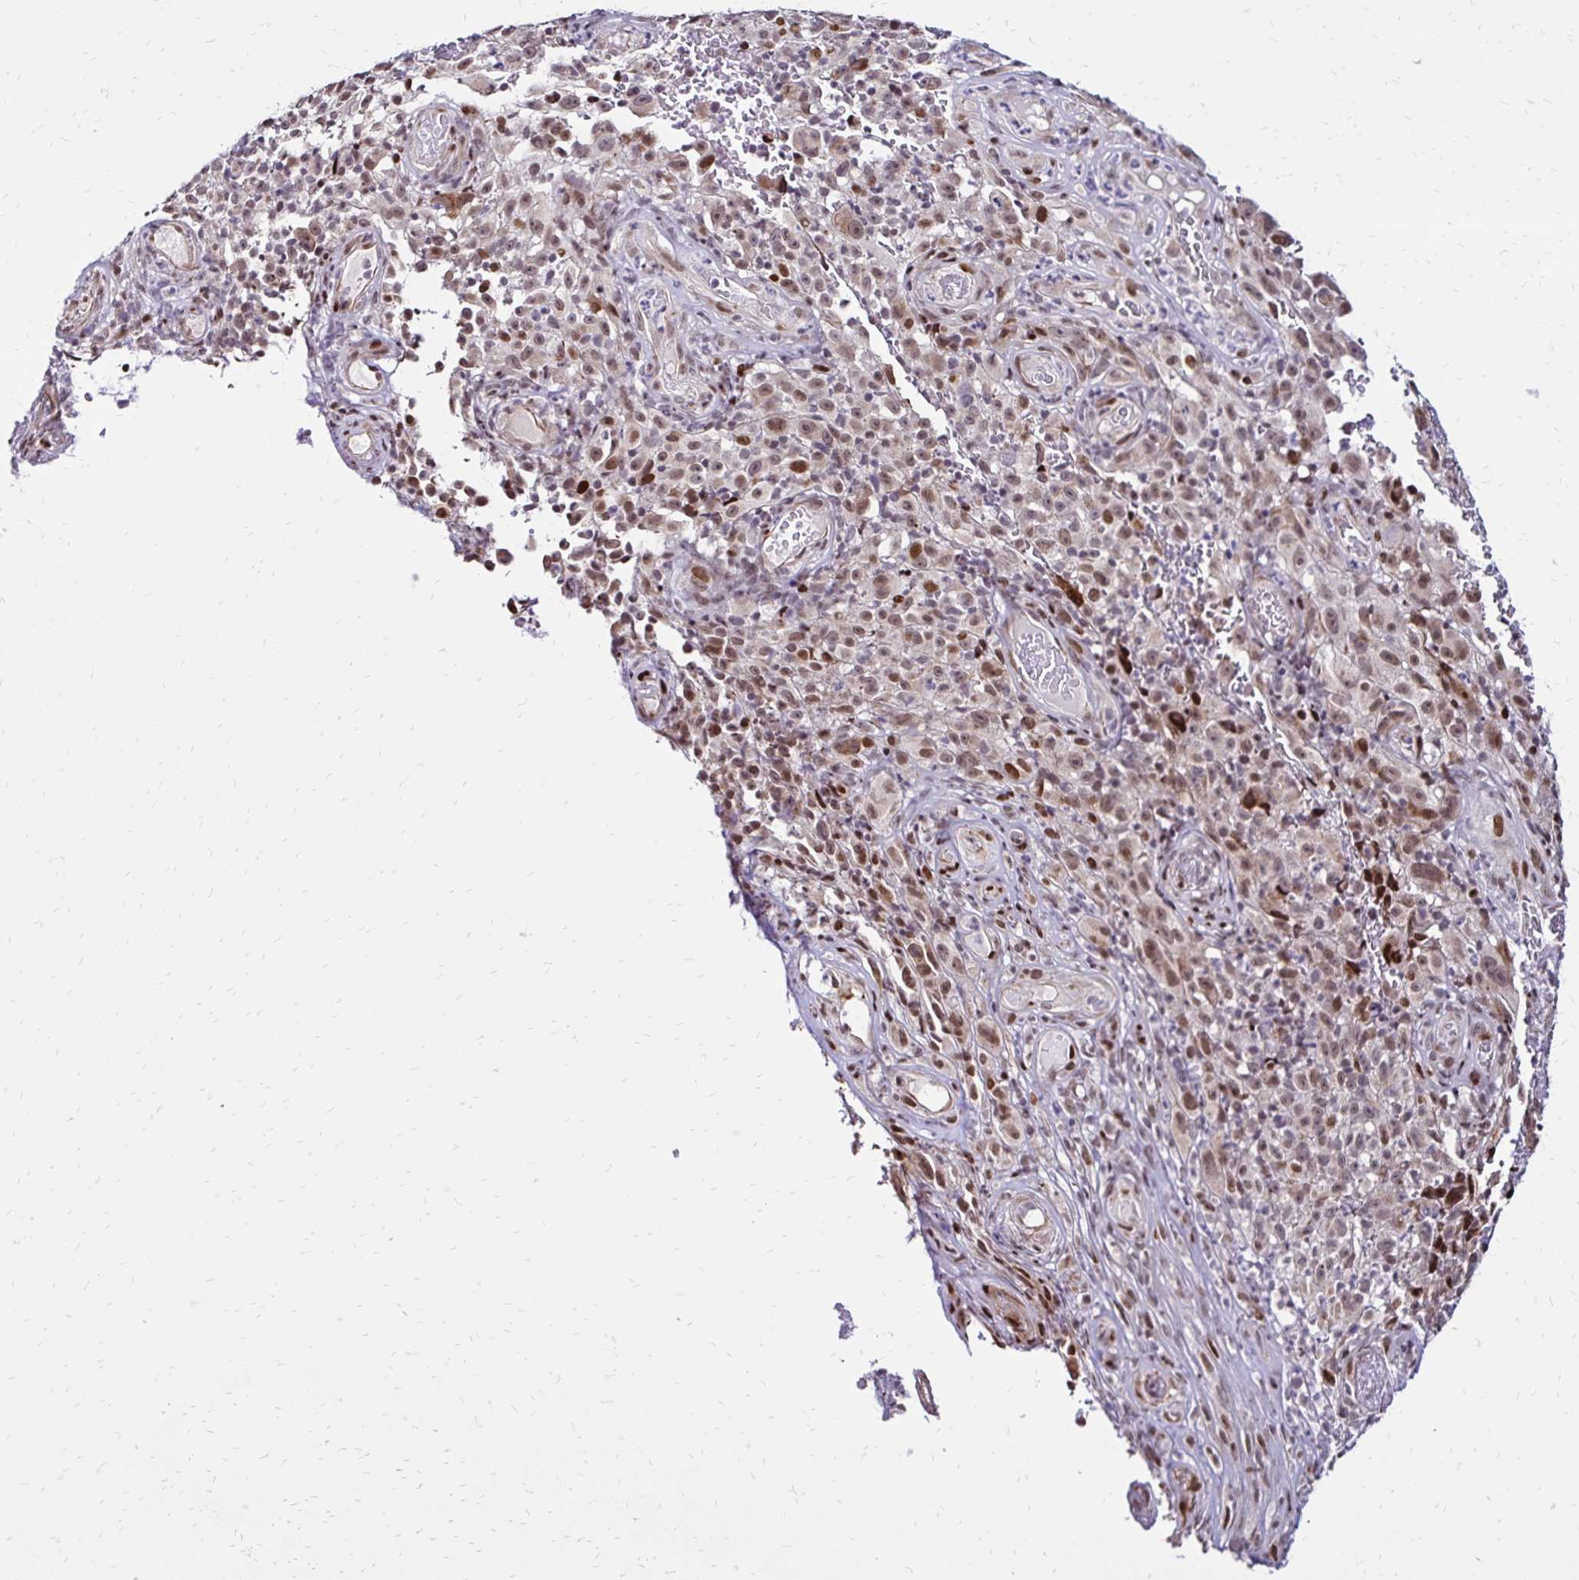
{"staining": {"intensity": "weak", "quantity": ">75%", "location": "cytoplasmic/membranous,nuclear"}, "tissue": "melanoma", "cell_type": "Tumor cells", "image_type": "cancer", "snomed": [{"axis": "morphology", "description": "Malignant melanoma, NOS"}, {"axis": "topography", "description": "Skin"}], "caption": "High-magnification brightfield microscopy of melanoma stained with DAB (3,3'-diaminobenzidine) (brown) and counterstained with hematoxylin (blue). tumor cells exhibit weak cytoplasmic/membranous and nuclear positivity is appreciated in approximately>75% of cells.", "gene": "TOB1", "patient": {"sex": "female", "age": 82}}